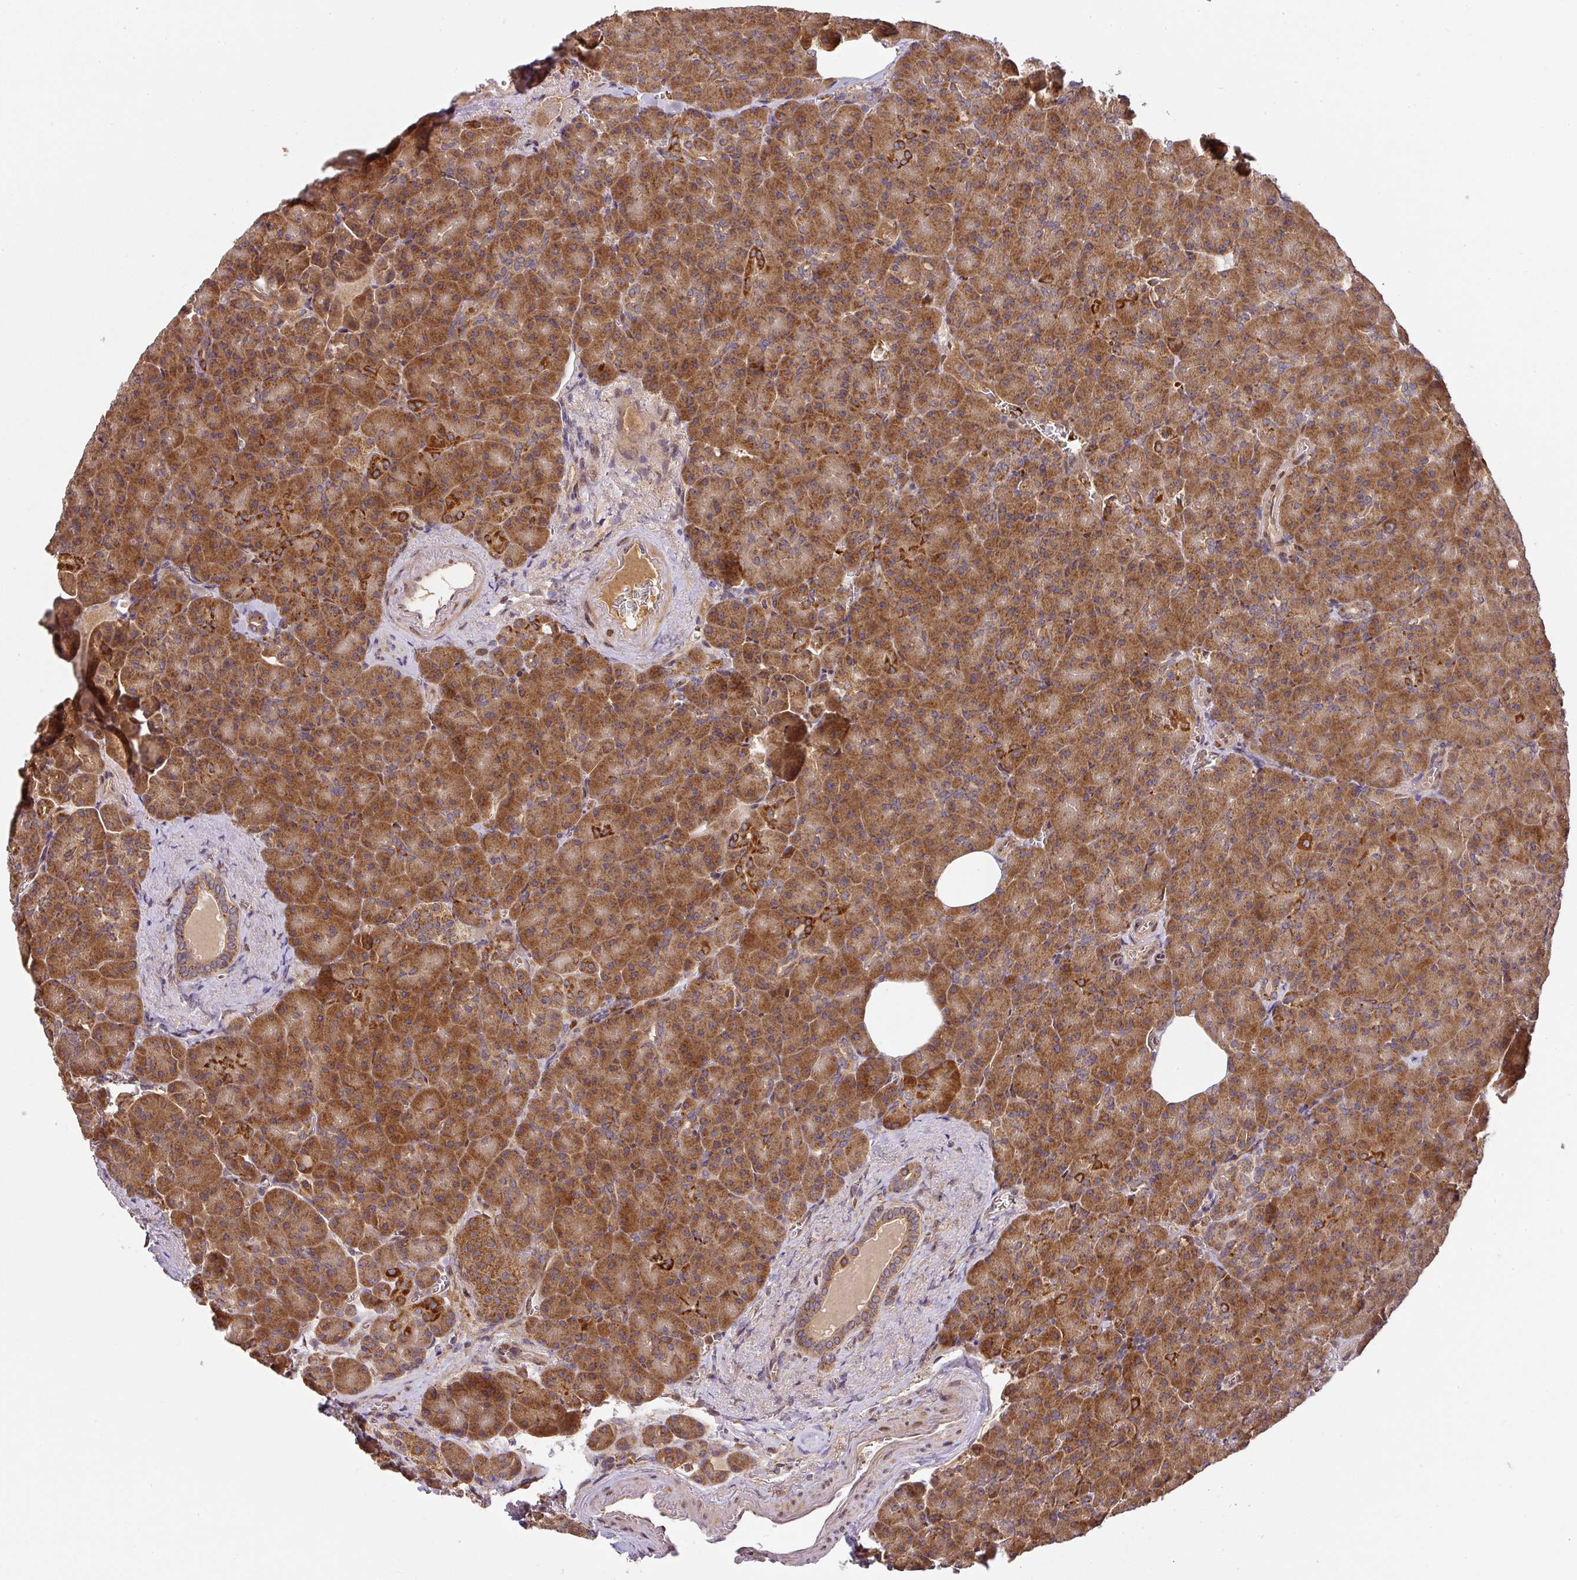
{"staining": {"intensity": "strong", "quantity": ">75%", "location": "cytoplasmic/membranous"}, "tissue": "pancreas", "cell_type": "Exocrine glandular cells", "image_type": "normal", "snomed": [{"axis": "morphology", "description": "Normal tissue, NOS"}, {"axis": "topography", "description": "Pancreas"}], "caption": "Pancreas stained for a protein (brown) displays strong cytoplasmic/membranous positive staining in approximately >75% of exocrine glandular cells.", "gene": "MALSU1", "patient": {"sex": "female", "age": 74}}